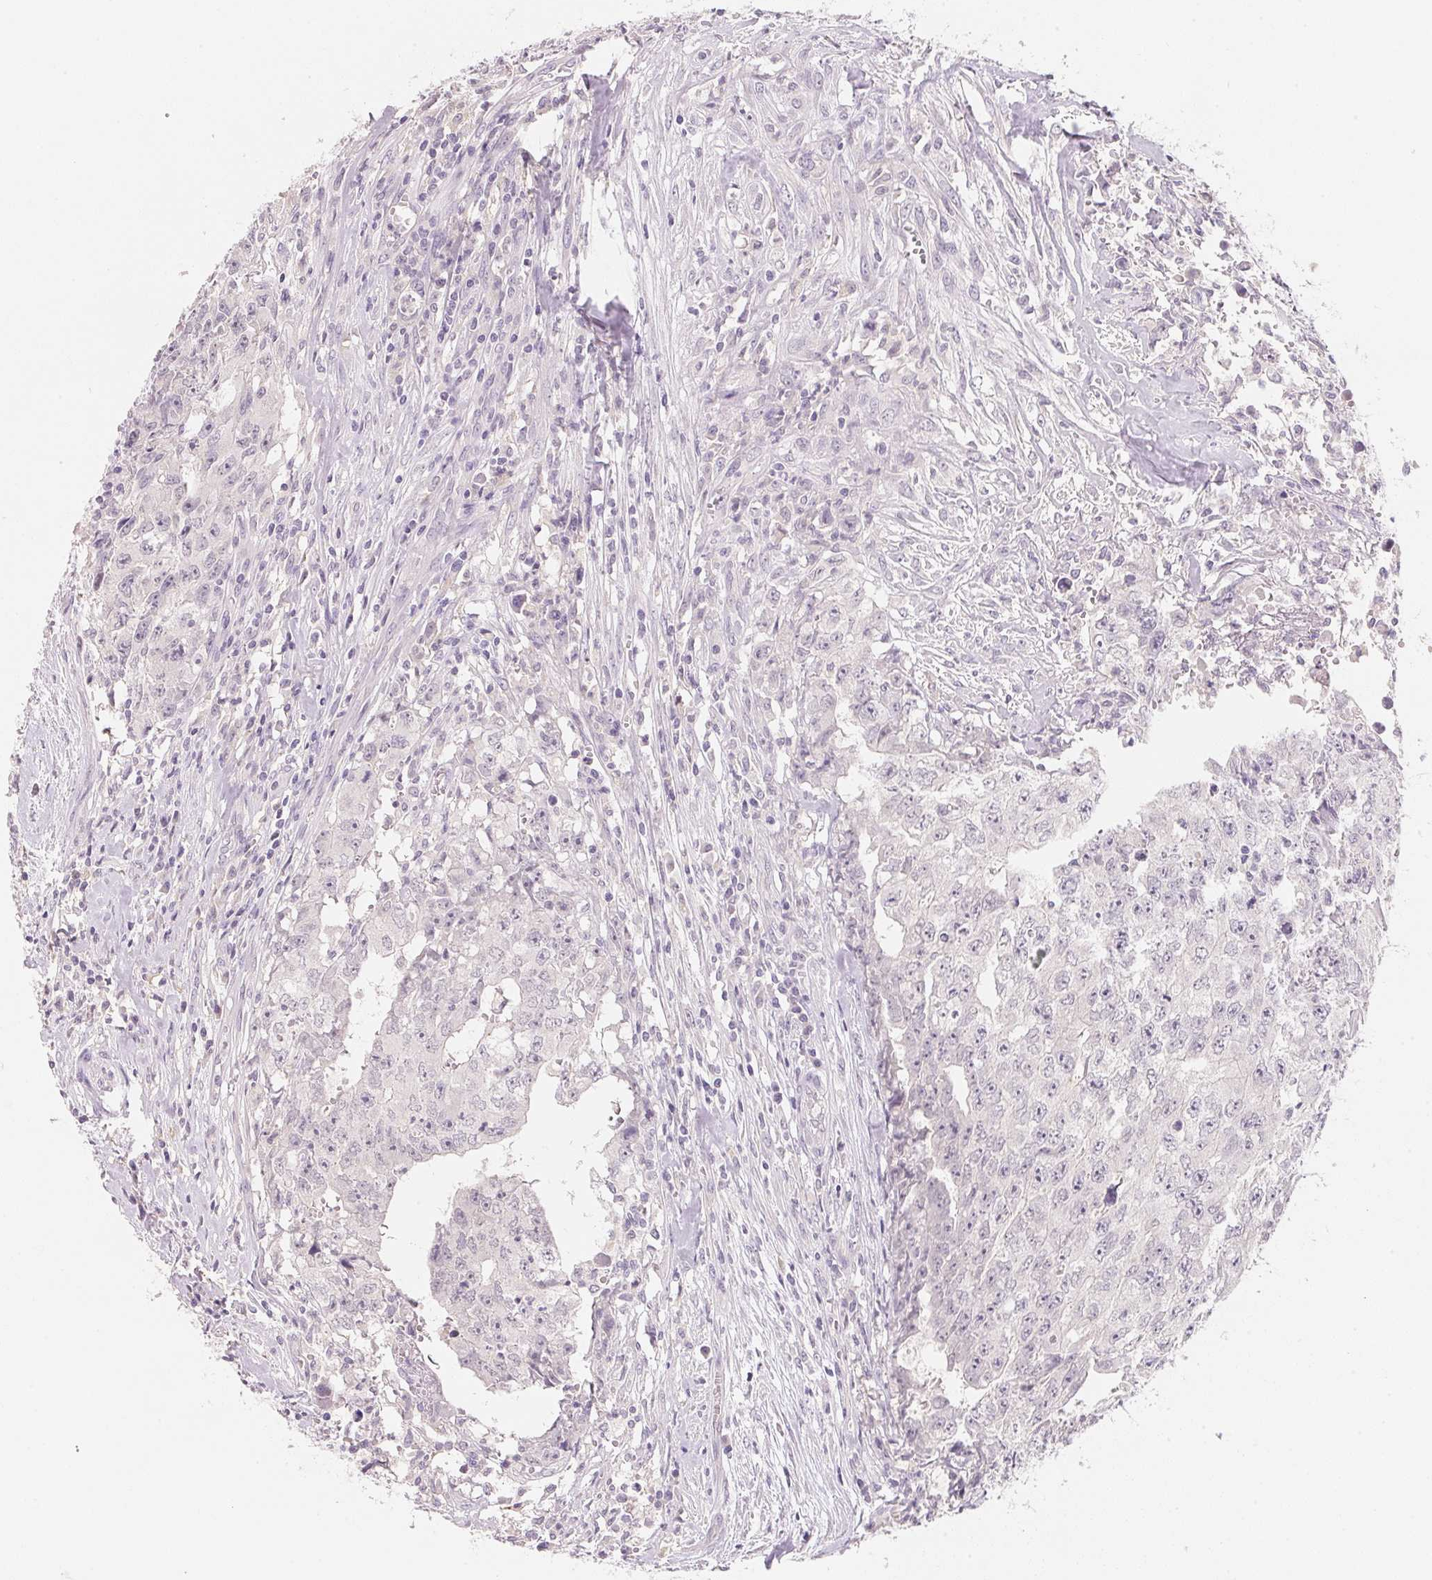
{"staining": {"intensity": "negative", "quantity": "none", "location": "none"}, "tissue": "testis cancer", "cell_type": "Tumor cells", "image_type": "cancer", "snomed": [{"axis": "morphology", "description": "Carcinoma, Embryonal, NOS"}, {"axis": "morphology", "description": "Teratoma, malignant, NOS"}, {"axis": "topography", "description": "Testis"}], "caption": "This is an immunohistochemistry image of human testis malignant teratoma. There is no expression in tumor cells.", "gene": "MCOLN3", "patient": {"sex": "male", "age": 24}}